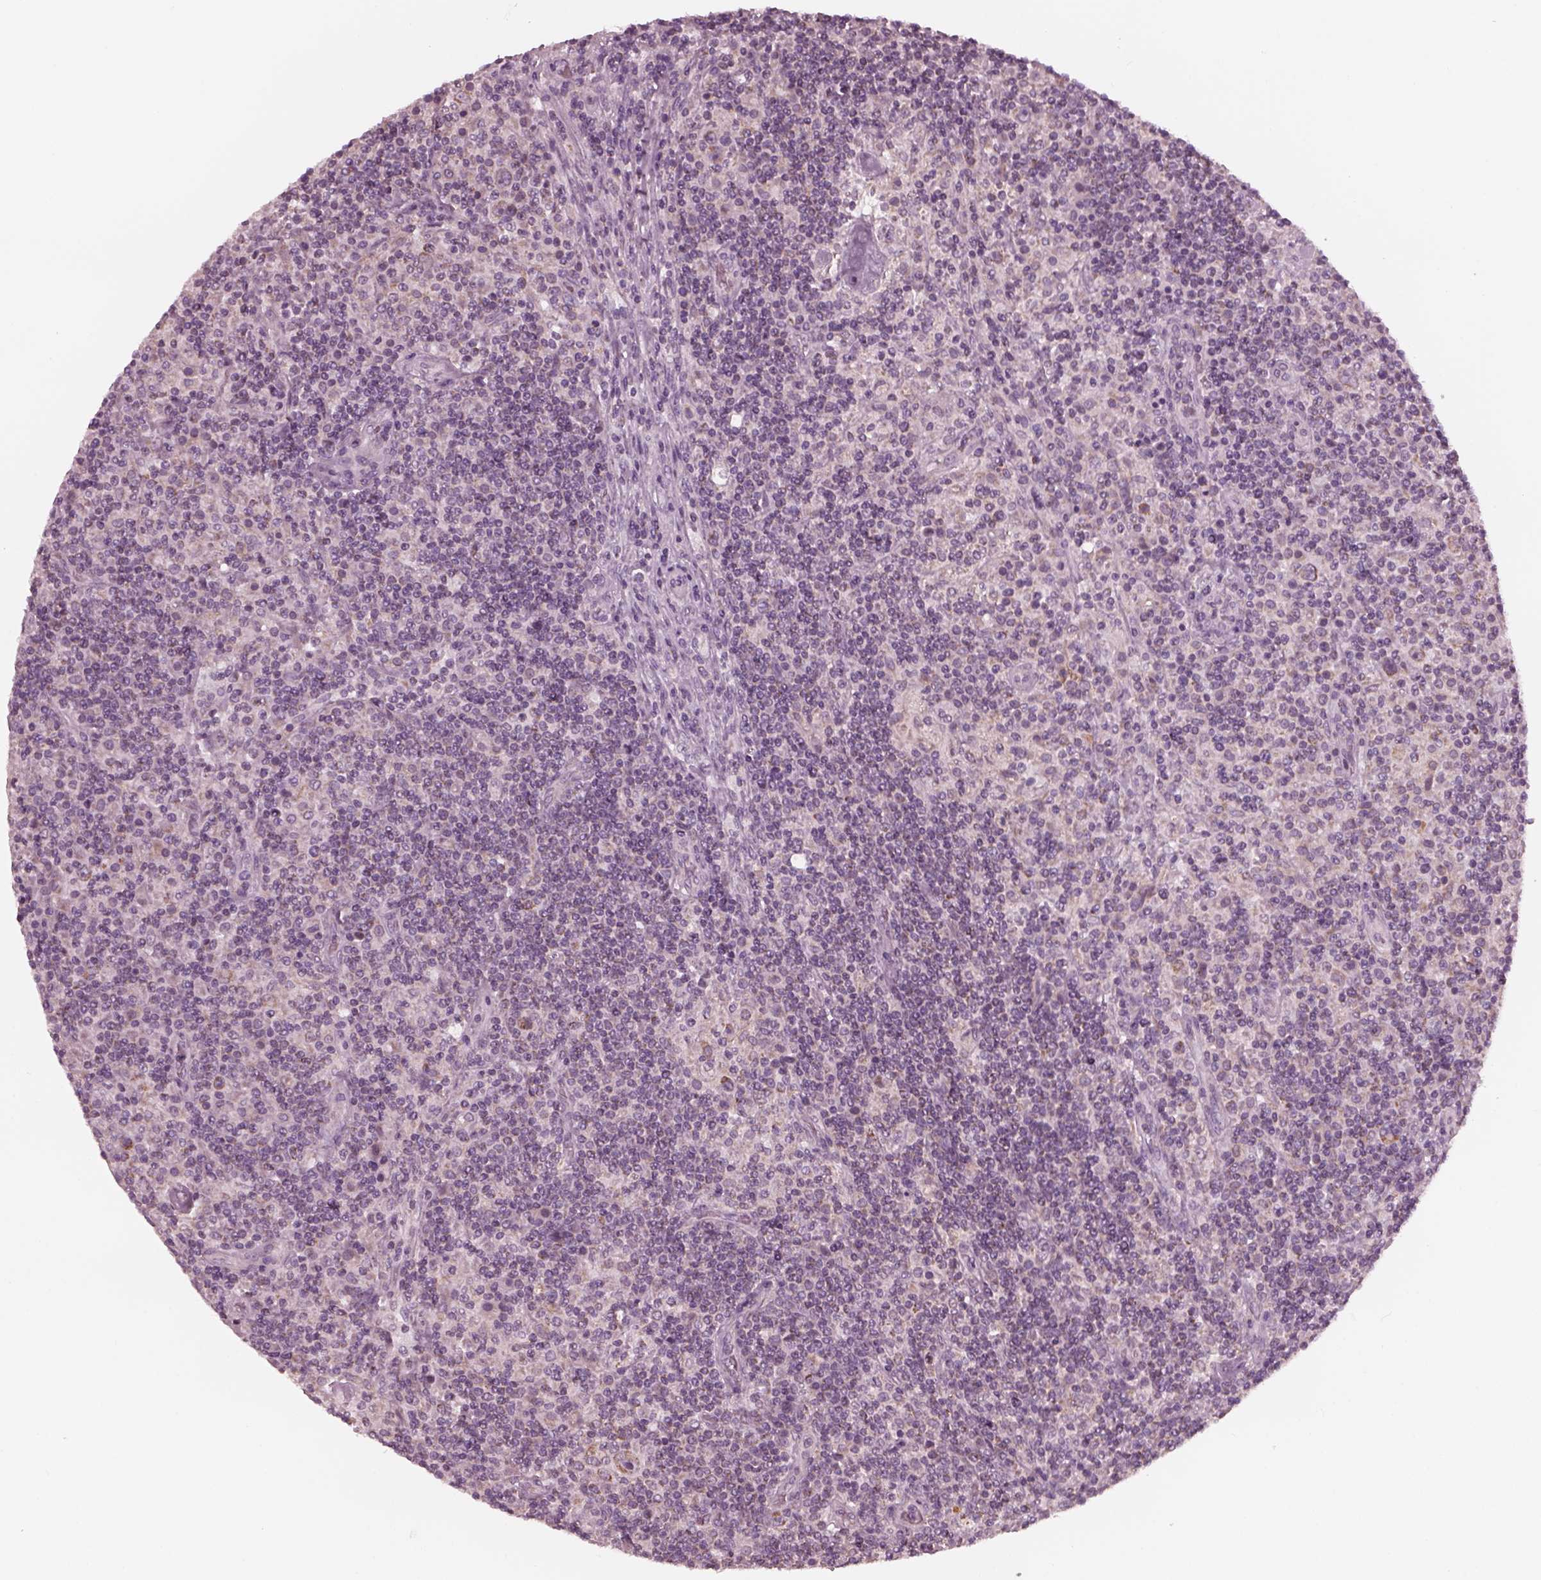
{"staining": {"intensity": "moderate", "quantity": "<25%", "location": "cytoplasmic/membranous"}, "tissue": "lymphoma", "cell_type": "Tumor cells", "image_type": "cancer", "snomed": [{"axis": "morphology", "description": "Hodgkin's disease, NOS"}, {"axis": "topography", "description": "Lymph node"}], "caption": "Tumor cells reveal low levels of moderate cytoplasmic/membranous staining in approximately <25% of cells in human Hodgkin's disease. (brown staining indicates protein expression, while blue staining denotes nuclei).", "gene": "CELSR3", "patient": {"sex": "male", "age": 70}}